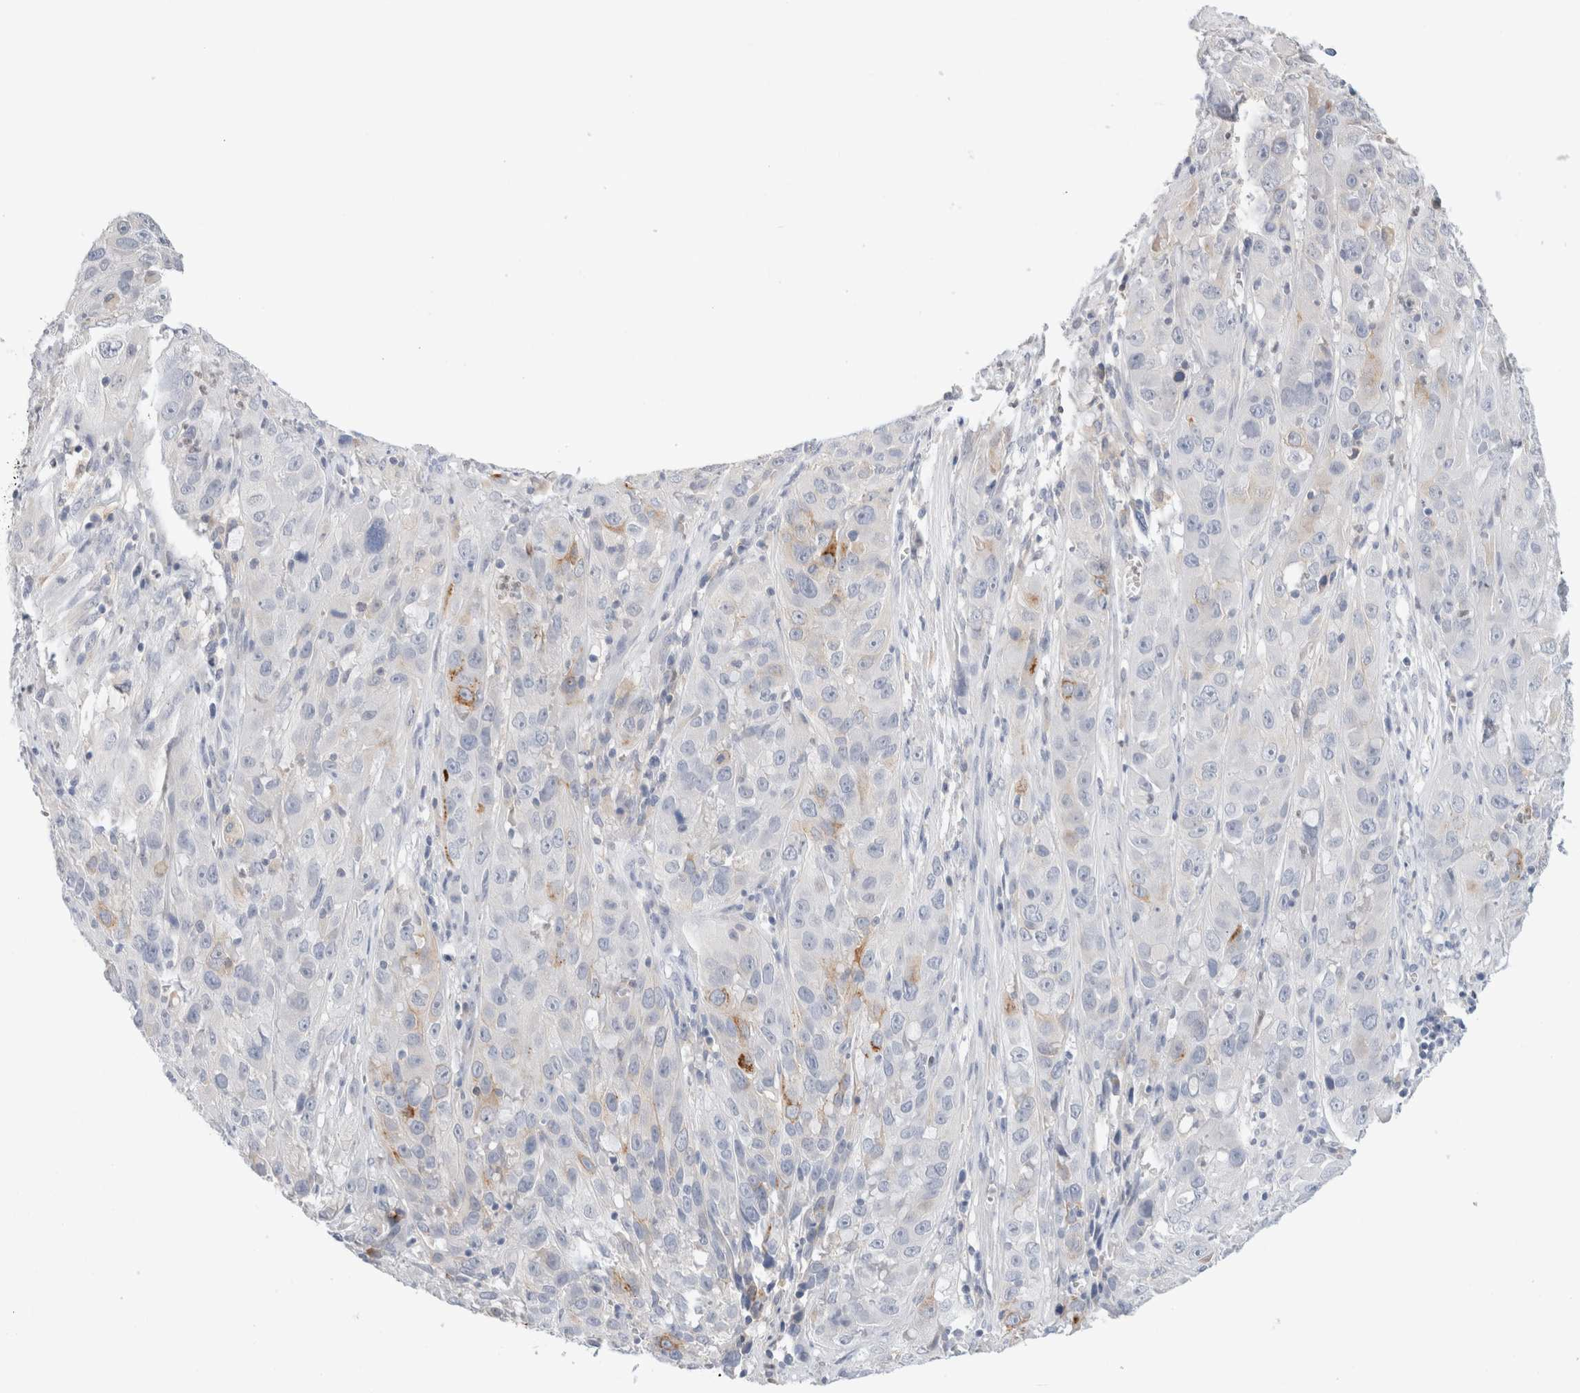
{"staining": {"intensity": "negative", "quantity": "none", "location": "none"}, "tissue": "cervical cancer", "cell_type": "Tumor cells", "image_type": "cancer", "snomed": [{"axis": "morphology", "description": "Squamous cell carcinoma, NOS"}, {"axis": "topography", "description": "Cervix"}], "caption": "IHC of human cervical cancer demonstrates no staining in tumor cells.", "gene": "ADAM30", "patient": {"sex": "female", "age": 32}}